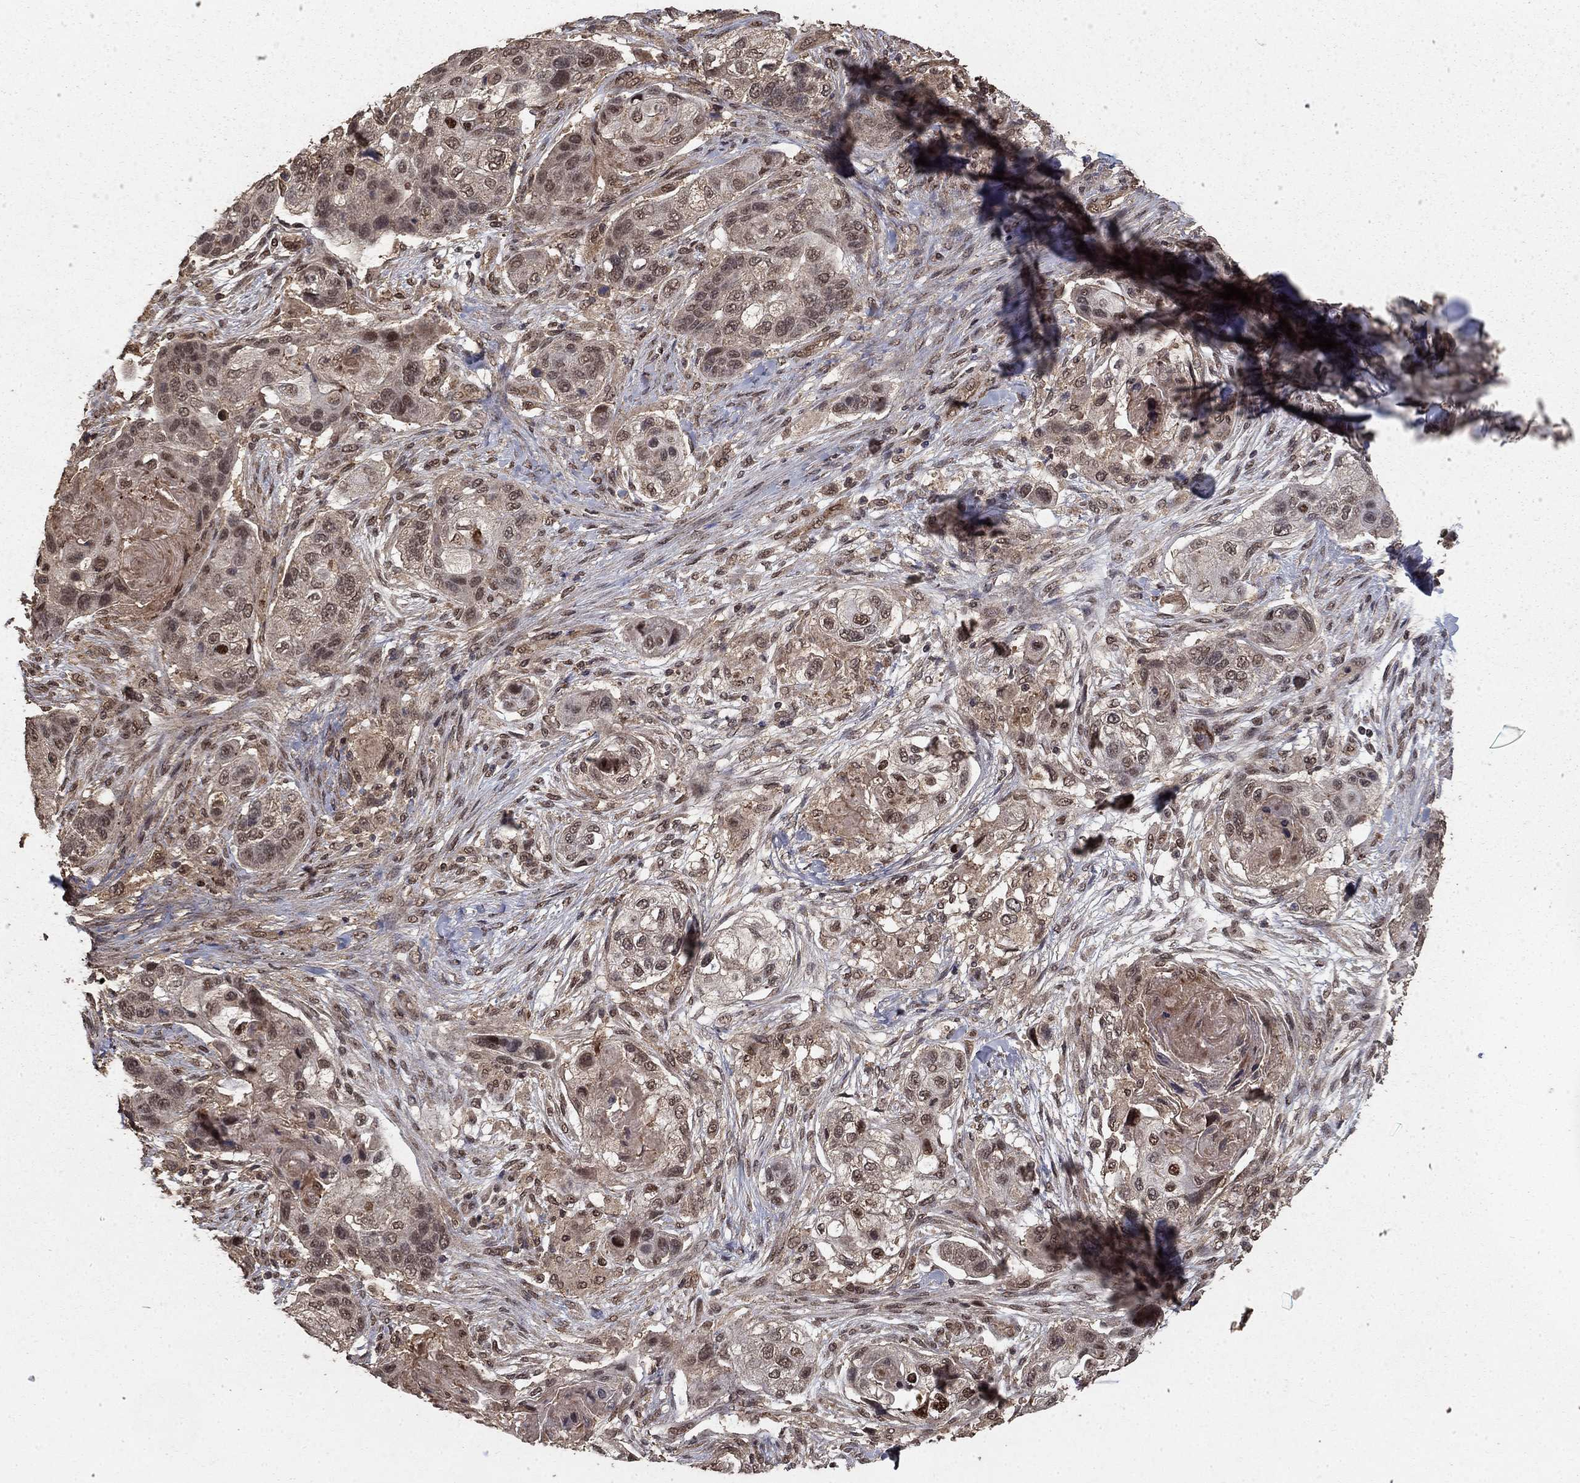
{"staining": {"intensity": "weak", "quantity": "25%-75%", "location": "cytoplasmic/membranous"}, "tissue": "lung cancer", "cell_type": "Tumor cells", "image_type": "cancer", "snomed": [{"axis": "morphology", "description": "Squamous cell carcinoma, NOS"}, {"axis": "topography", "description": "Lung"}], "caption": "There is low levels of weak cytoplasmic/membranous expression in tumor cells of lung cancer, as demonstrated by immunohistochemical staining (brown color).", "gene": "PRDM1", "patient": {"sex": "male", "age": 69}}